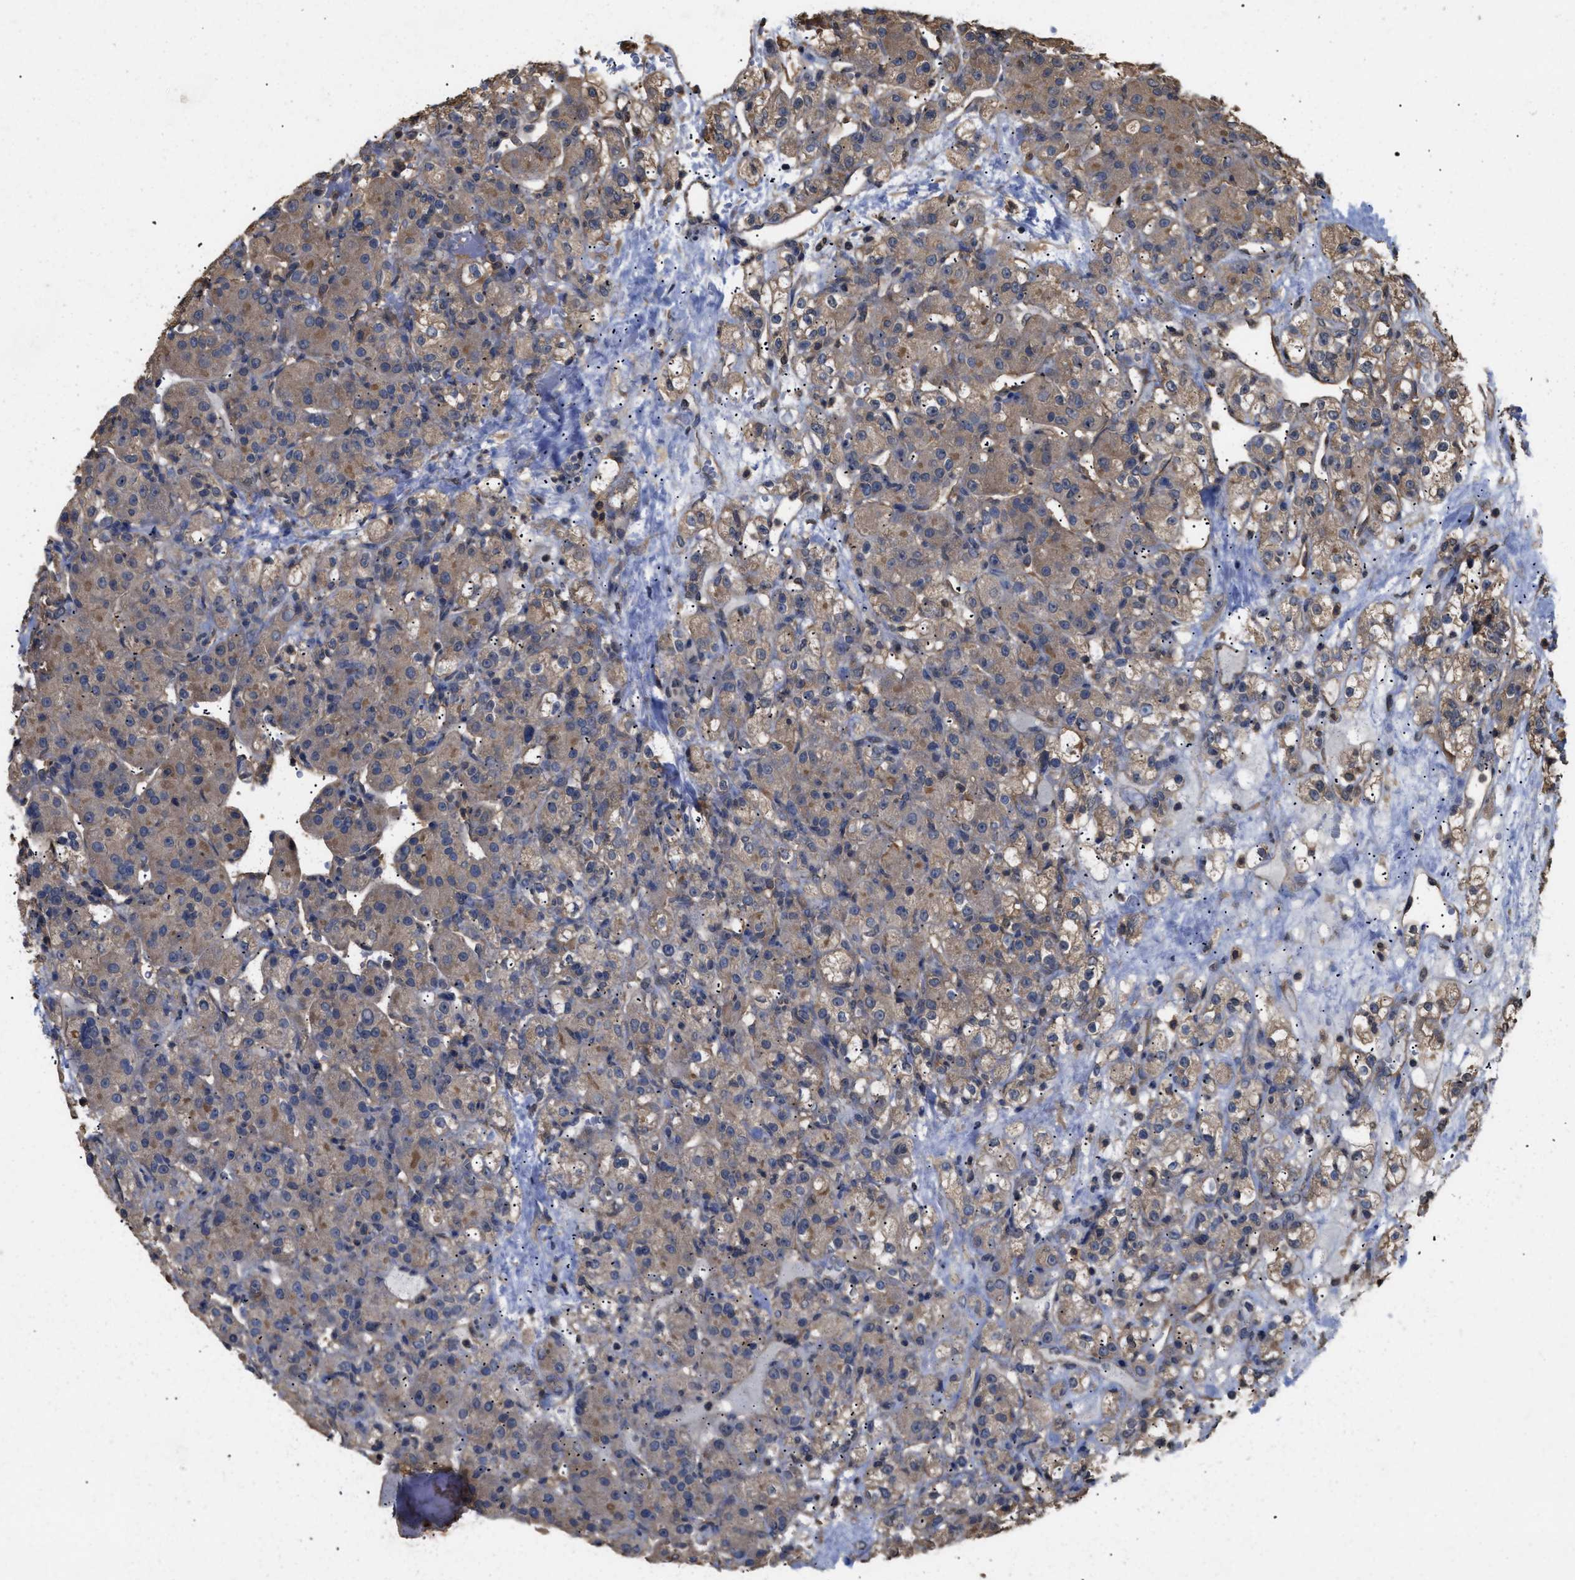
{"staining": {"intensity": "weak", "quantity": ">75%", "location": "cytoplasmic/membranous"}, "tissue": "renal cancer", "cell_type": "Tumor cells", "image_type": "cancer", "snomed": [{"axis": "morphology", "description": "Normal tissue, NOS"}, {"axis": "morphology", "description": "Adenocarcinoma, NOS"}, {"axis": "topography", "description": "Kidney"}], "caption": "There is low levels of weak cytoplasmic/membranous positivity in tumor cells of renal cancer (adenocarcinoma), as demonstrated by immunohistochemical staining (brown color).", "gene": "CALM1", "patient": {"sex": "male", "age": 61}}